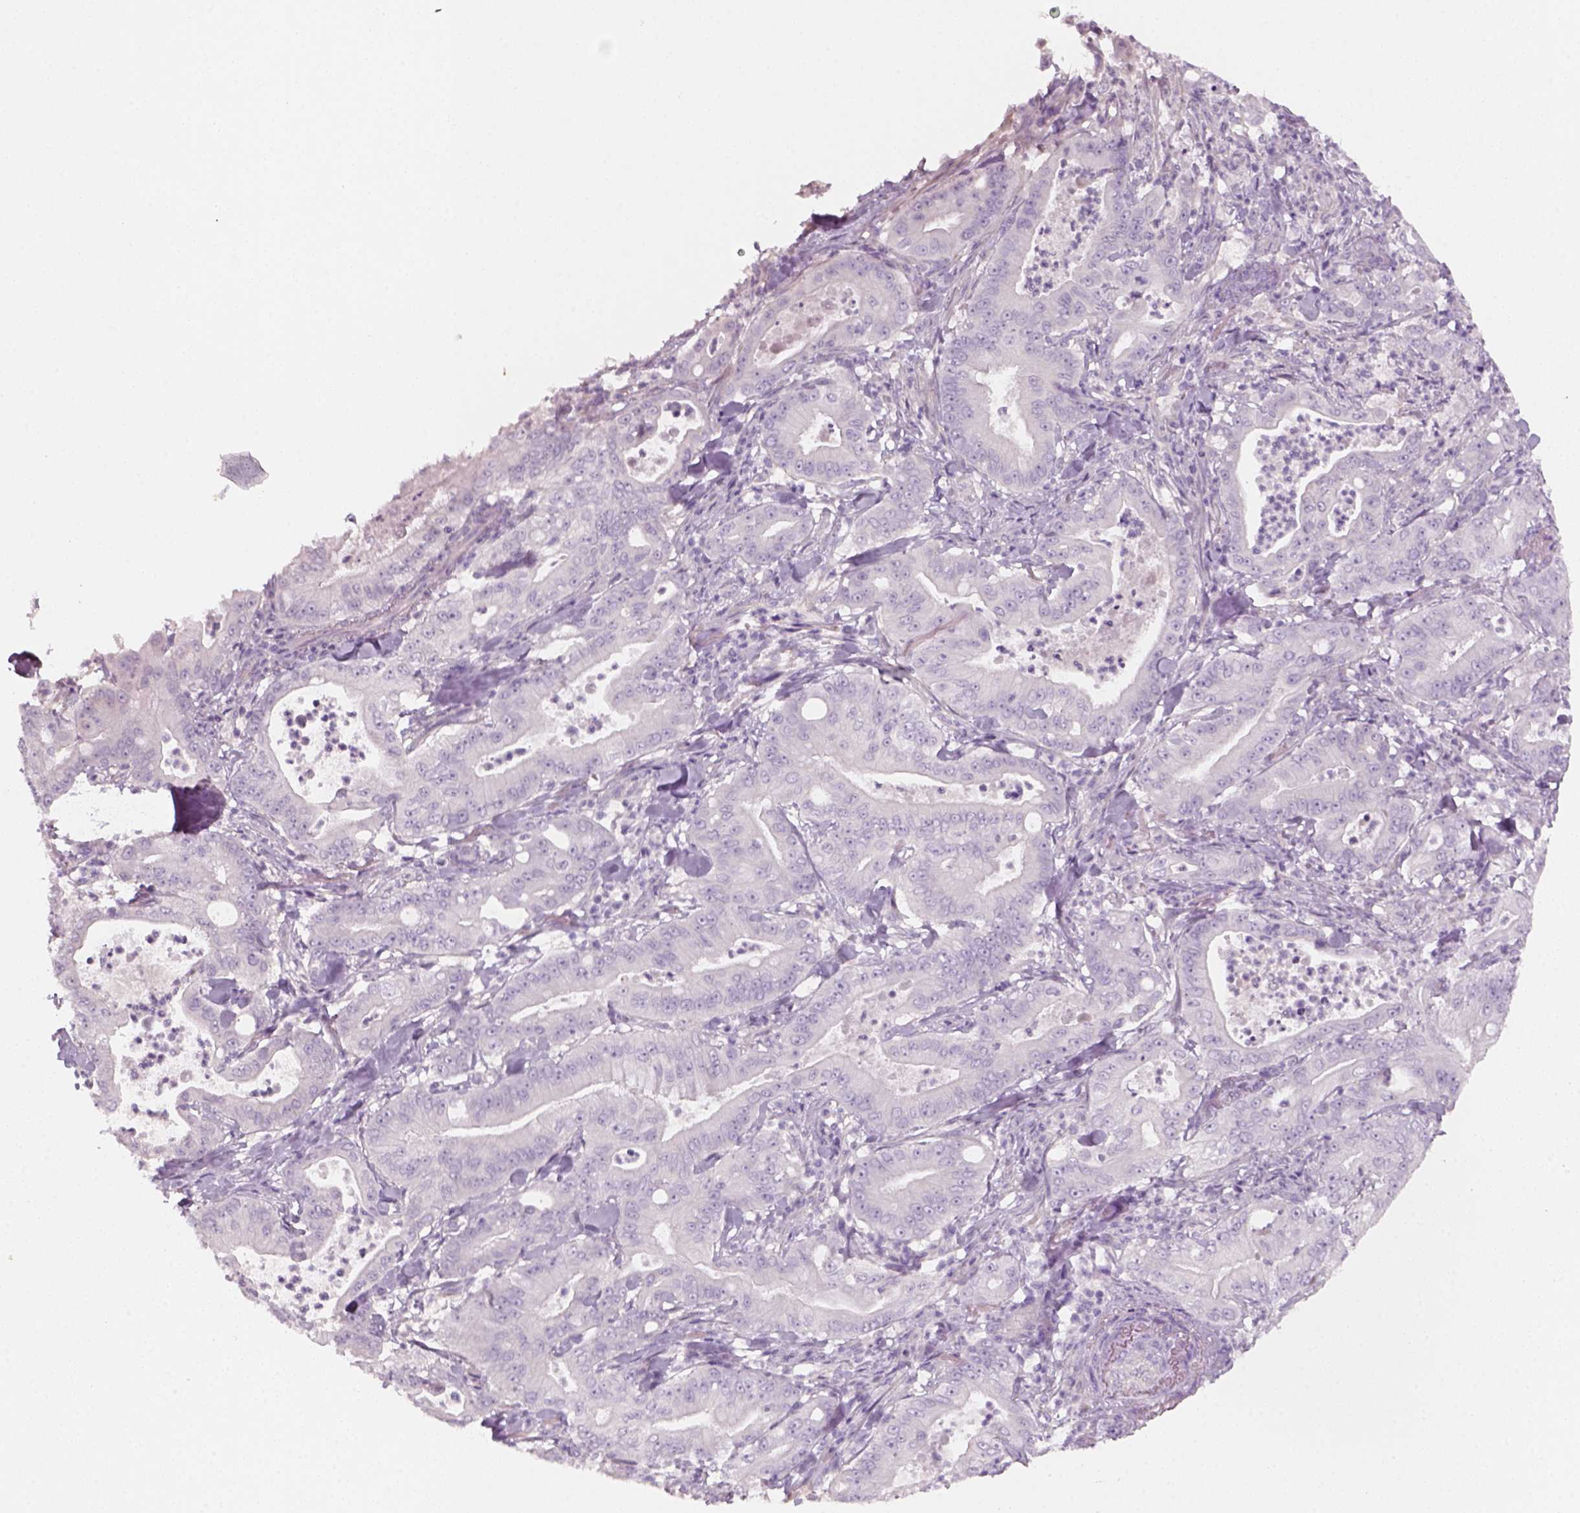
{"staining": {"intensity": "negative", "quantity": "none", "location": "none"}, "tissue": "pancreatic cancer", "cell_type": "Tumor cells", "image_type": "cancer", "snomed": [{"axis": "morphology", "description": "Adenocarcinoma, NOS"}, {"axis": "topography", "description": "Pancreas"}], "caption": "A histopathology image of human adenocarcinoma (pancreatic) is negative for staining in tumor cells.", "gene": "KRT25", "patient": {"sex": "male", "age": 71}}